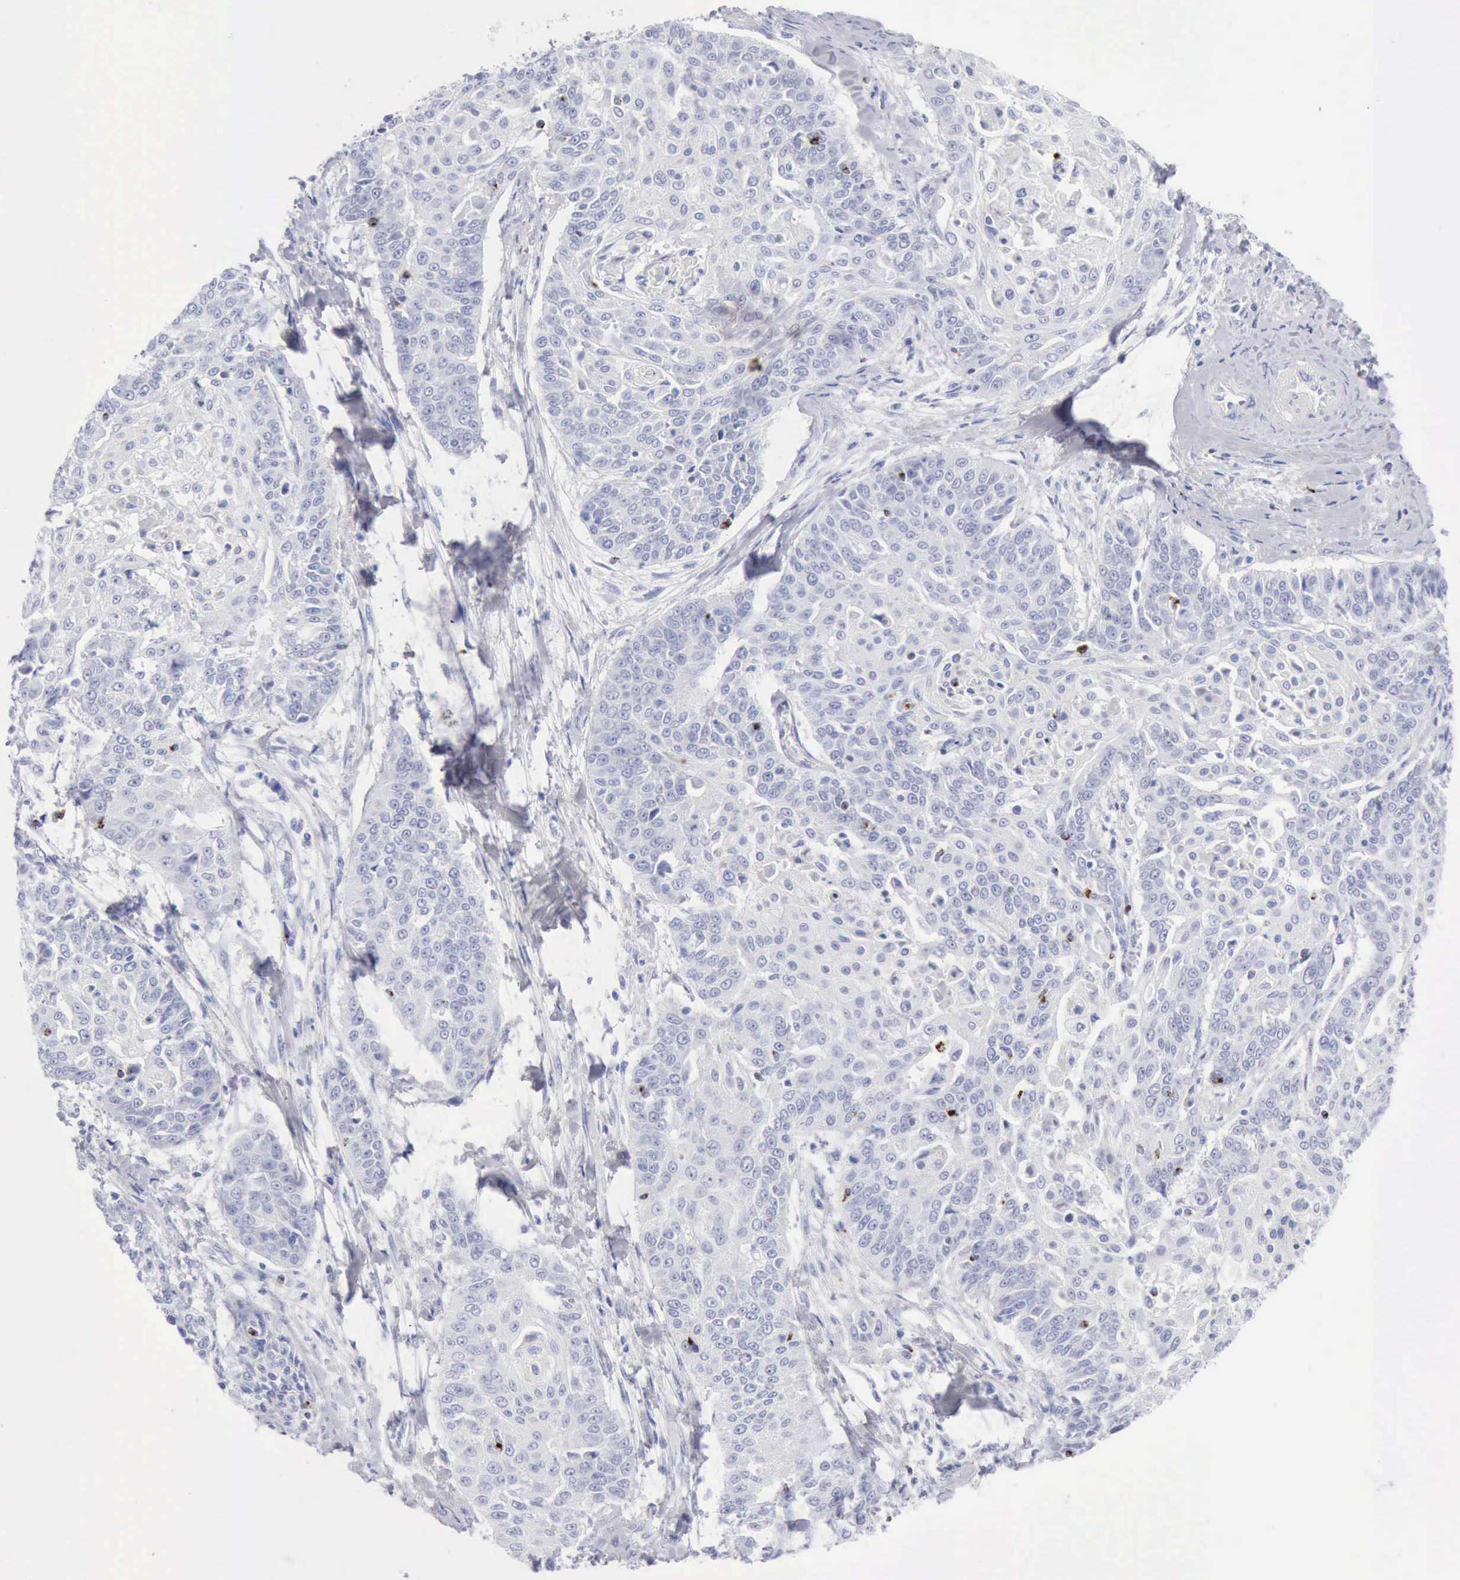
{"staining": {"intensity": "negative", "quantity": "none", "location": "none"}, "tissue": "cervical cancer", "cell_type": "Tumor cells", "image_type": "cancer", "snomed": [{"axis": "morphology", "description": "Squamous cell carcinoma, NOS"}, {"axis": "topography", "description": "Cervix"}], "caption": "IHC of human cervical cancer reveals no positivity in tumor cells.", "gene": "GZMB", "patient": {"sex": "female", "age": 64}}